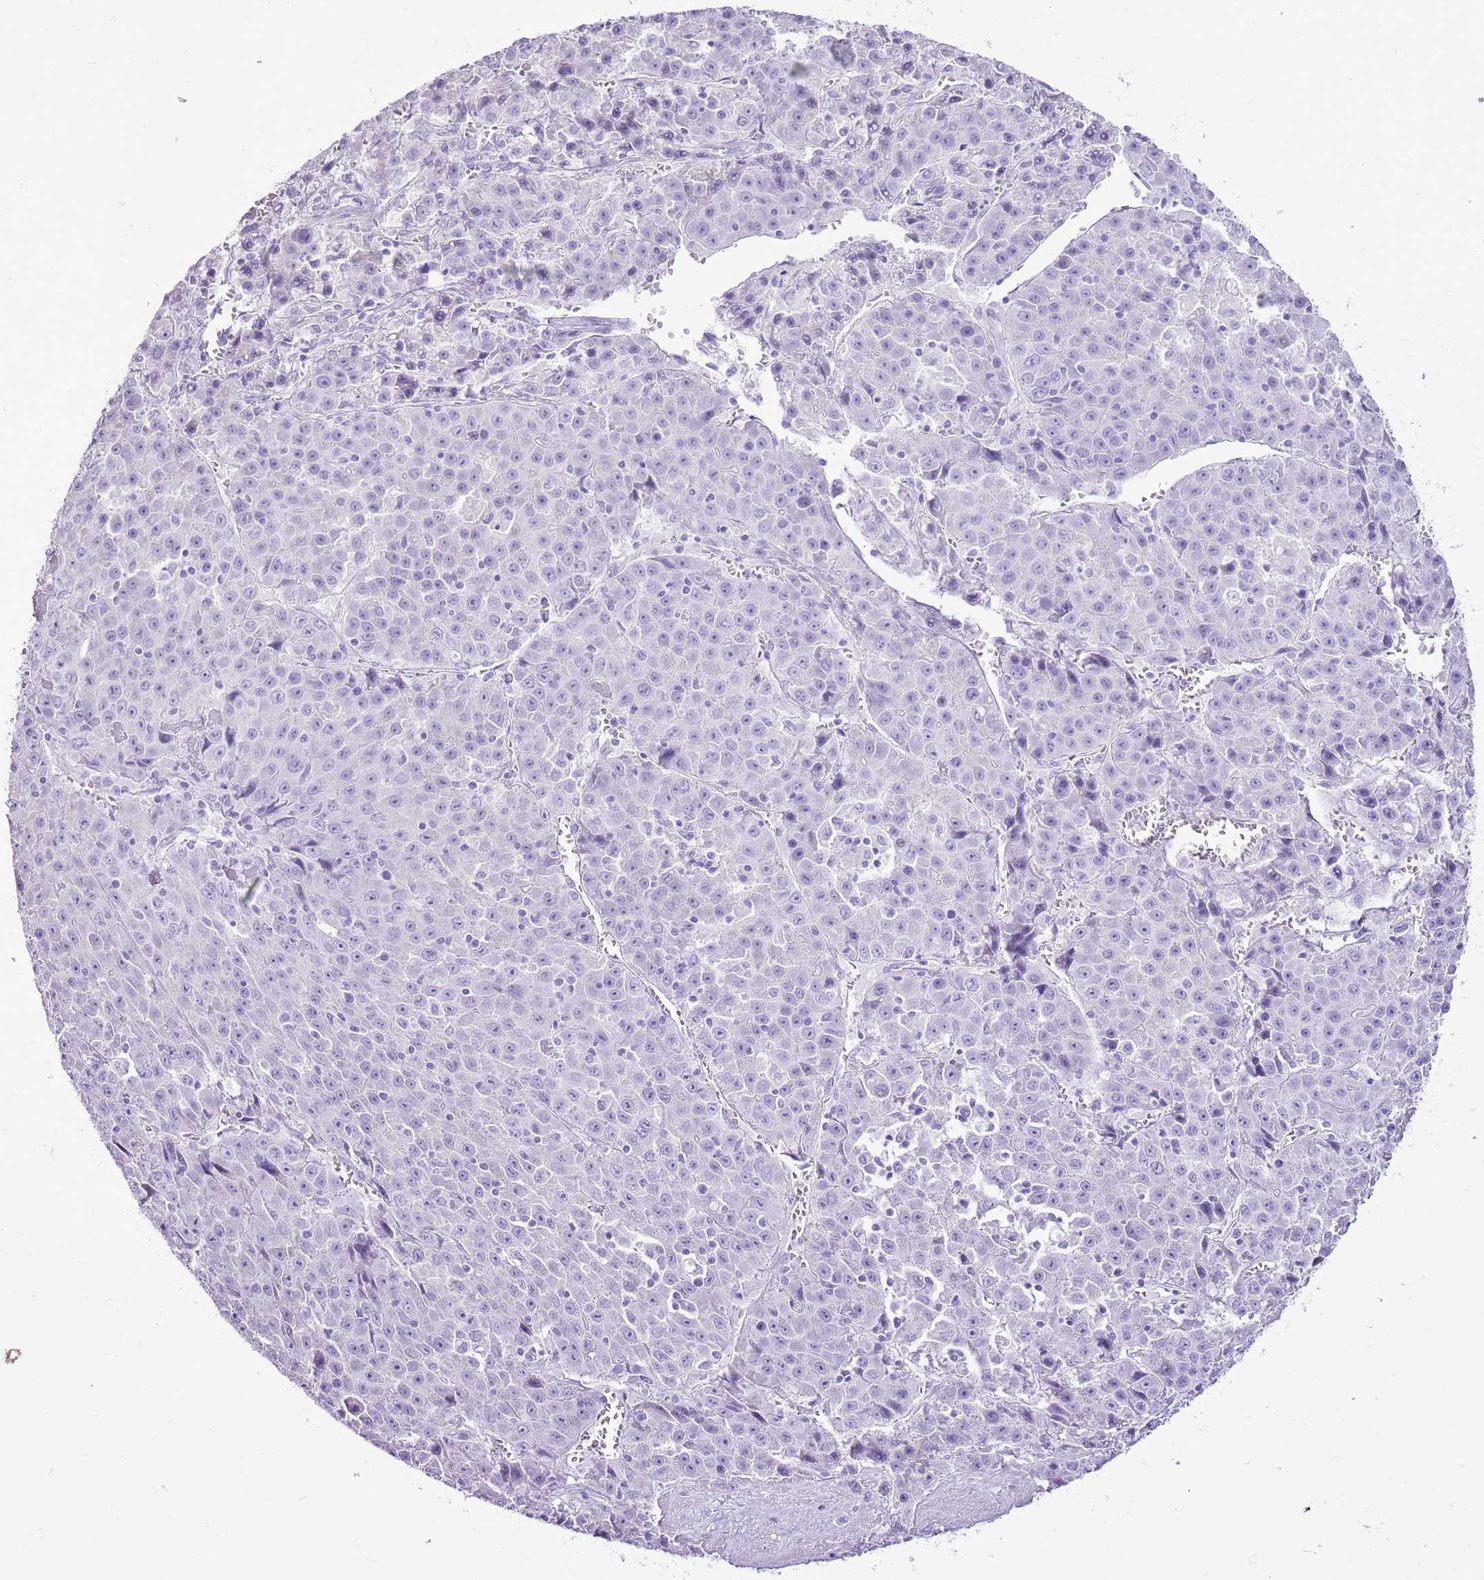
{"staining": {"intensity": "negative", "quantity": "none", "location": "none"}, "tissue": "liver cancer", "cell_type": "Tumor cells", "image_type": "cancer", "snomed": [{"axis": "morphology", "description": "Carcinoma, Hepatocellular, NOS"}, {"axis": "topography", "description": "Liver"}], "caption": "Liver hepatocellular carcinoma was stained to show a protein in brown. There is no significant positivity in tumor cells.", "gene": "CNFN", "patient": {"sex": "female", "age": 53}}